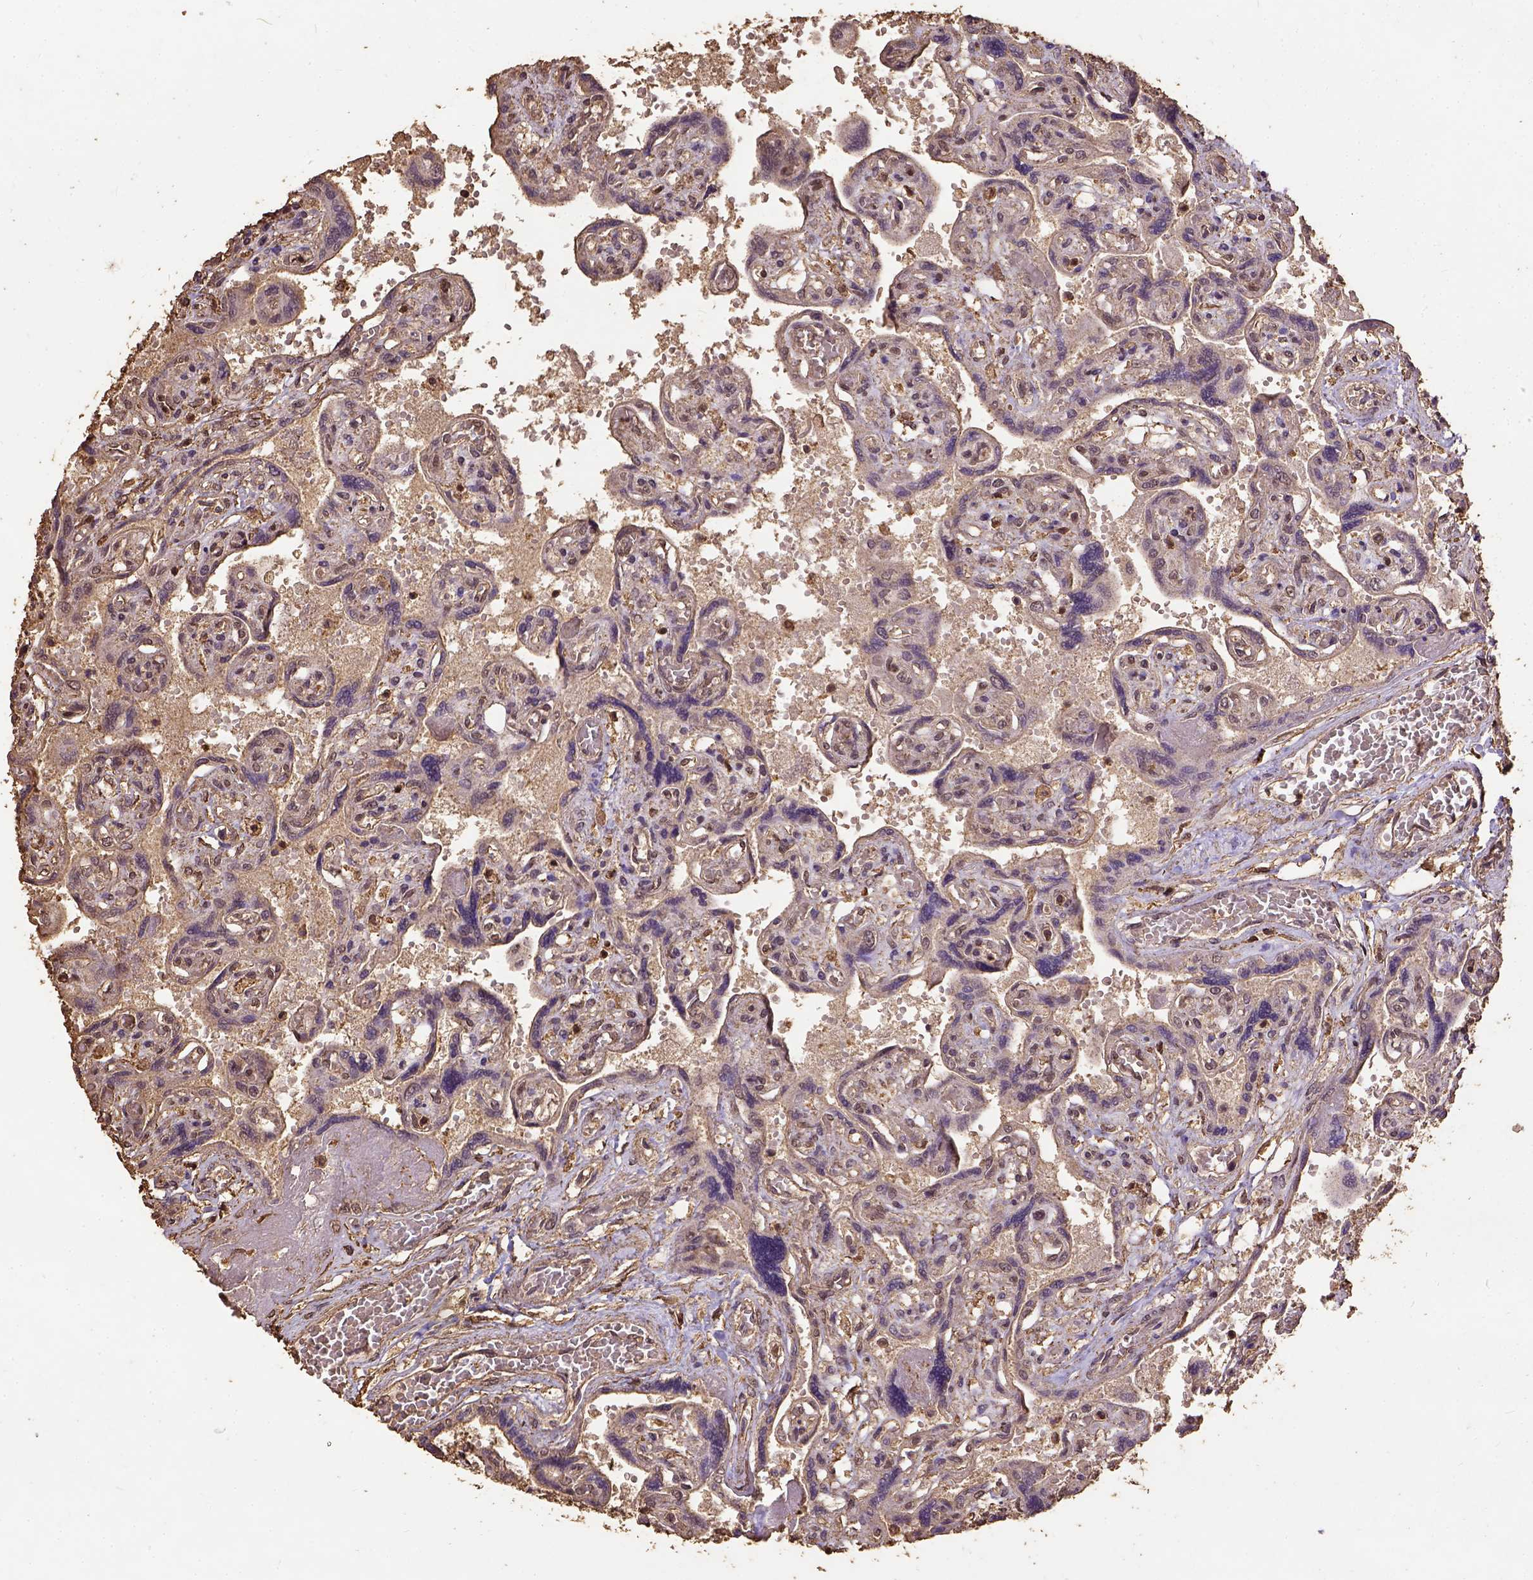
{"staining": {"intensity": "strong", "quantity": ">75%", "location": "nuclear"}, "tissue": "placenta", "cell_type": "Decidual cells", "image_type": "normal", "snomed": [{"axis": "morphology", "description": "Normal tissue, NOS"}, {"axis": "topography", "description": "Placenta"}], "caption": "Protein positivity by immunohistochemistry (IHC) shows strong nuclear staining in approximately >75% of decidual cells in normal placenta. Using DAB (3,3'-diaminobenzidine) (brown) and hematoxylin (blue) stains, captured at high magnification using brightfield microscopy.", "gene": "NACC1", "patient": {"sex": "female", "age": 32}}